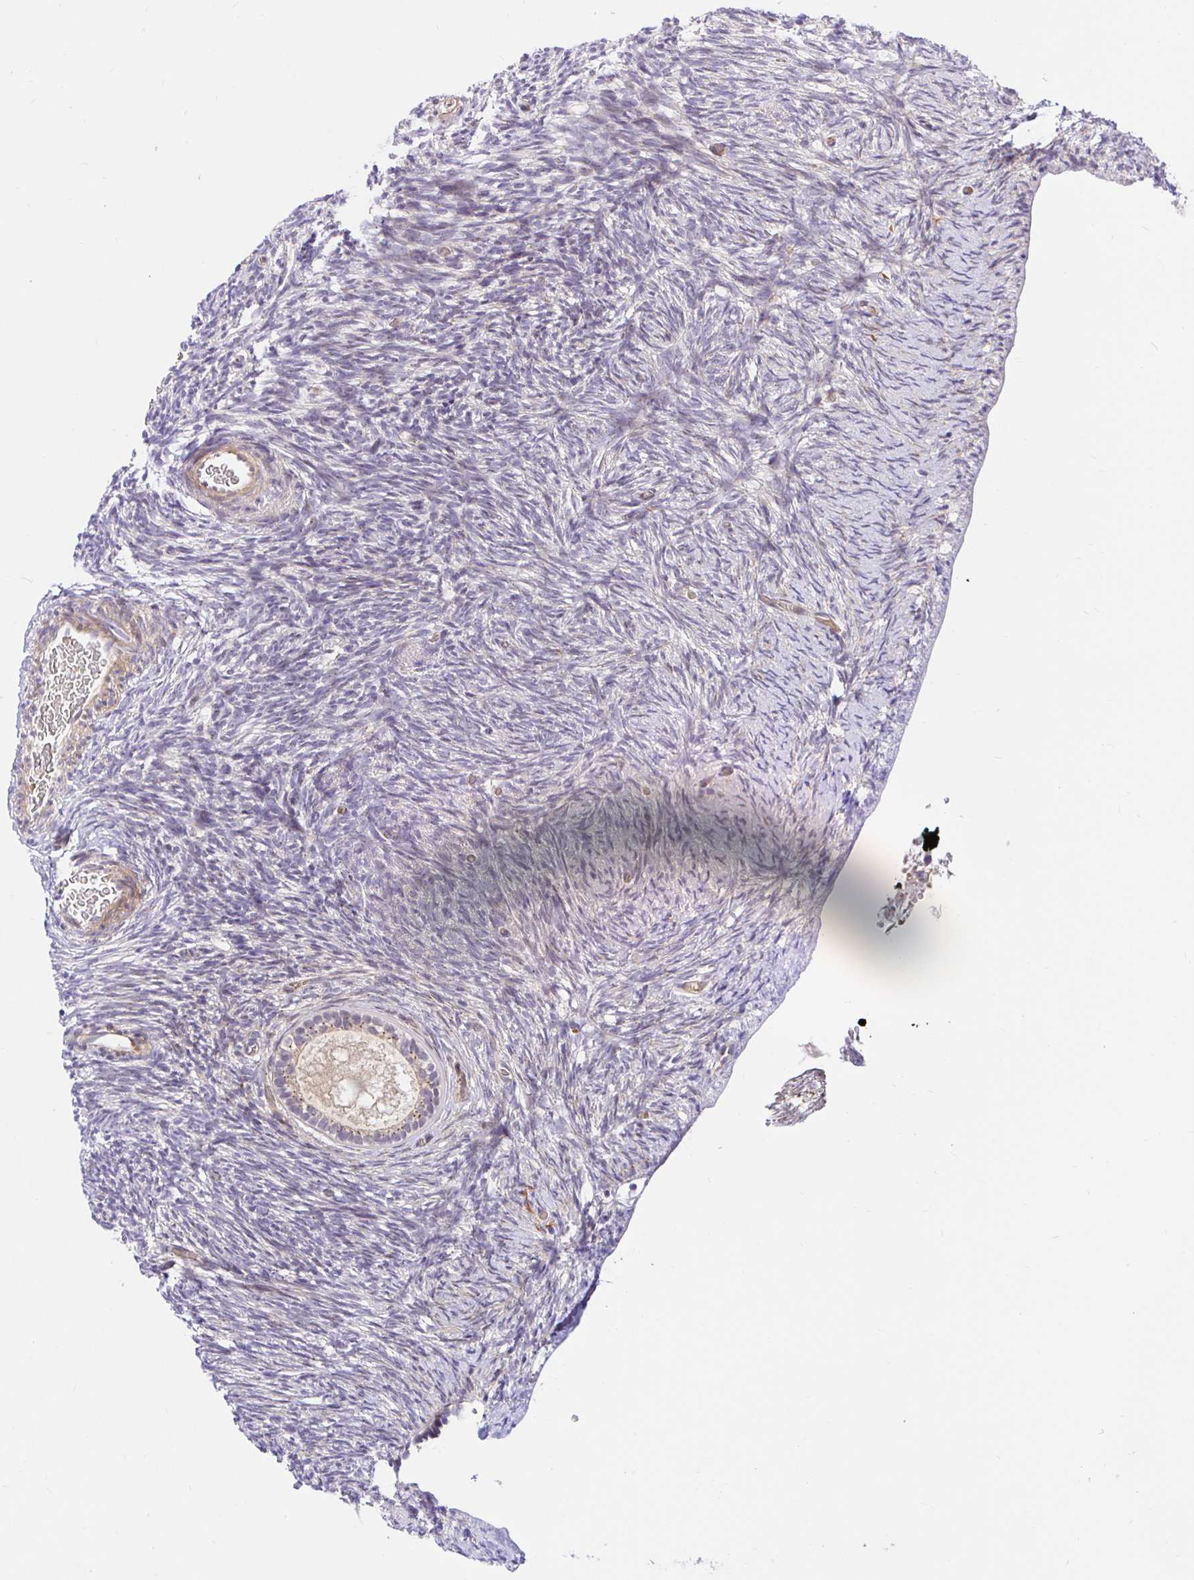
{"staining": {"intensity": "negative", "quantity": "none", "location": "none"}, "tissue": "ovary", "cell_type": "Follicle cells", "image_type": "normal", "snomed": [{"axis": "morphology", "description": "Normal tissue, NOS"}, {"axis": "topography", "description": "Ovary"}], "caption": "DAB immunohistochemical staining of unremarkable human ovary shows no significant staining in follicle cells. (Immunohistochemistry, brightfield microscopy, high magnification).", "gene": "TRIM55", "patient": {"sex": "female", "age": 39}}